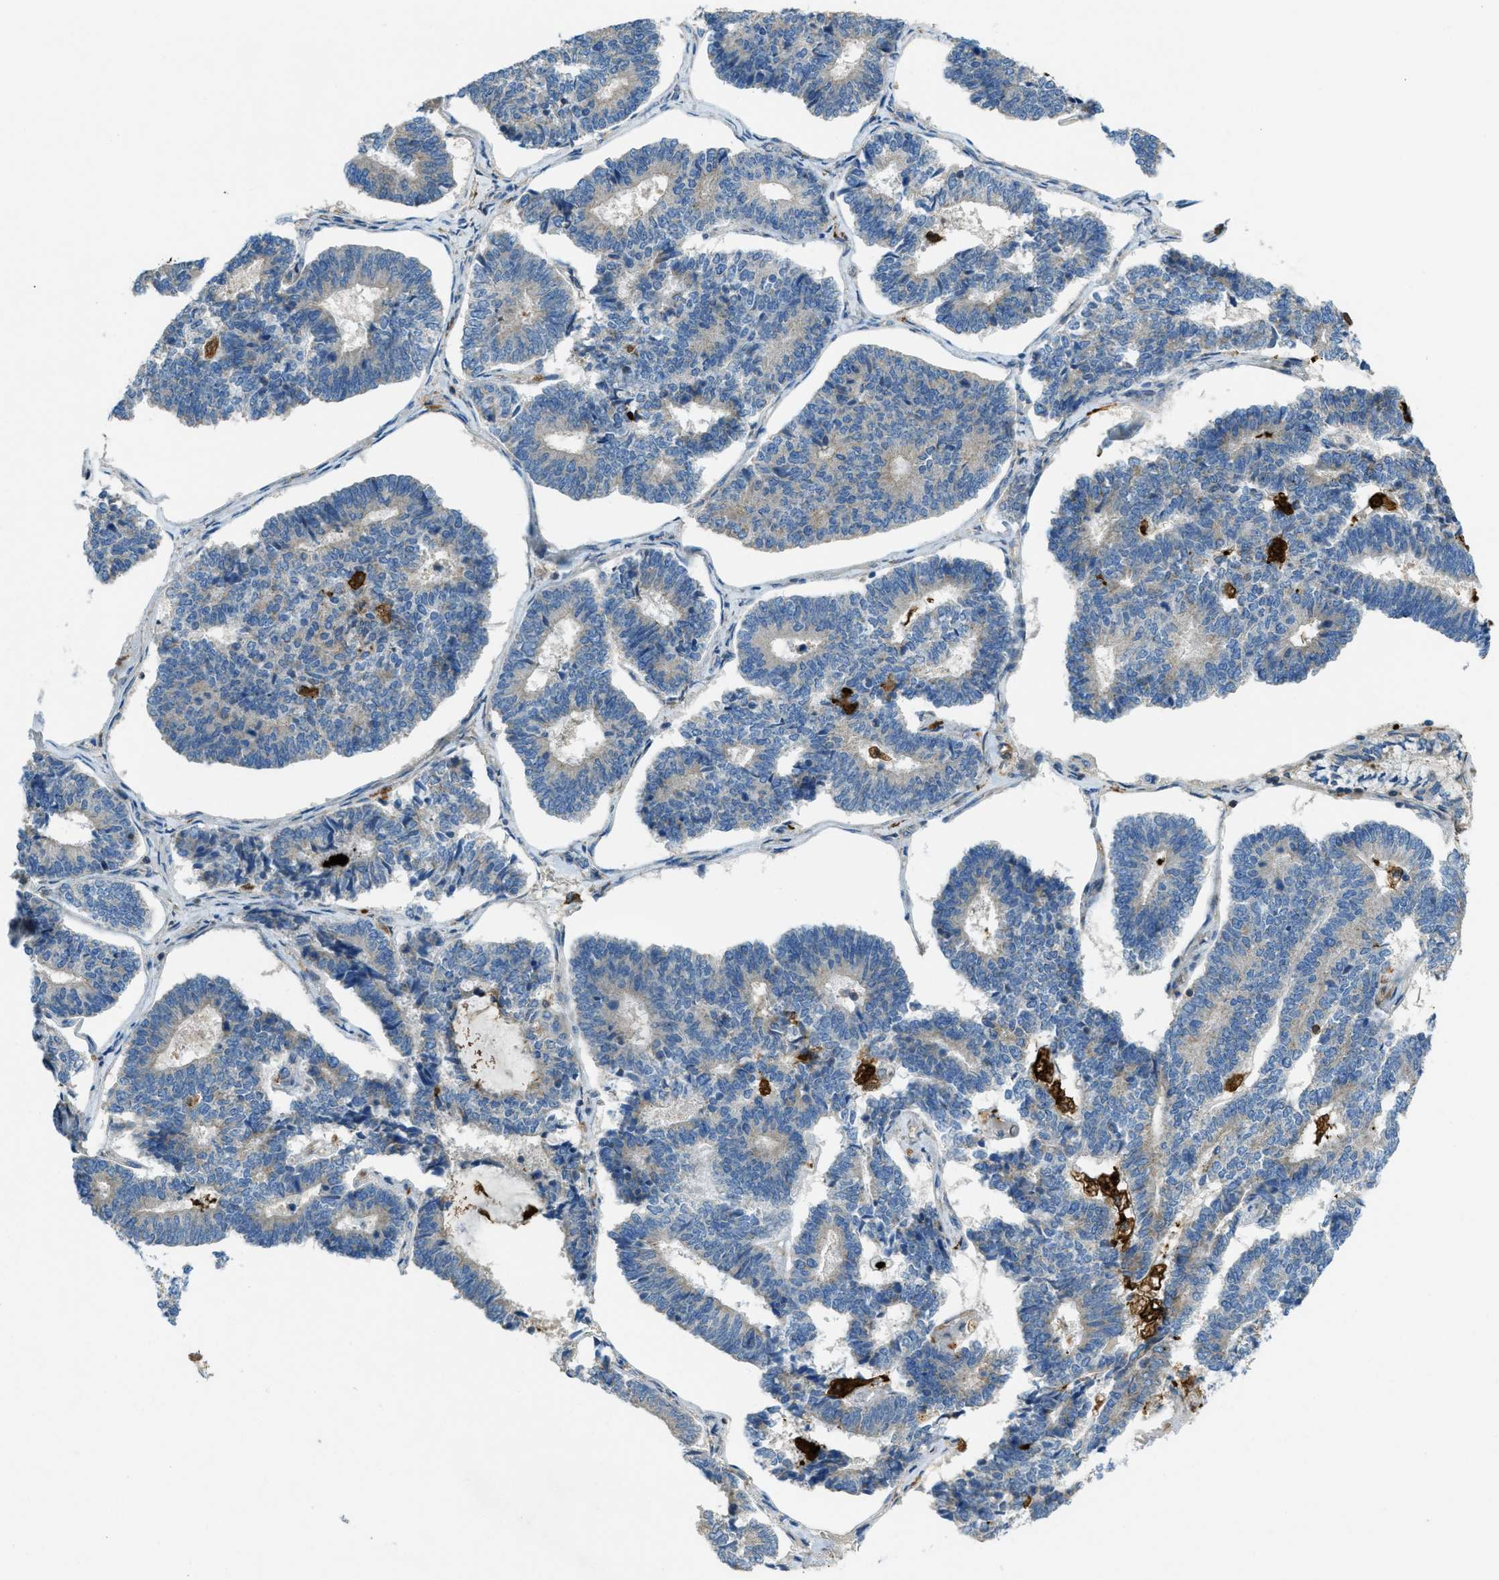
{"staining": {"intensity": "negative", "quantity": "none", "location": "none"}, "tissue": "endometrial cancer", "cell_type": "Tumor cells", "image_type": "cancer", "snomed": [{"axis": "morphology", "description": "Adenocarcinoma, NOS"}, {"axis": "topography", "description": "Endometrium"}], "caption": "A micrograph of adenocarcinoma (endometrial) stained for a protein shows no brown staining in tumor cells.", "gene": "RFFL", "patient": {"sex": "female", "age": 70}}